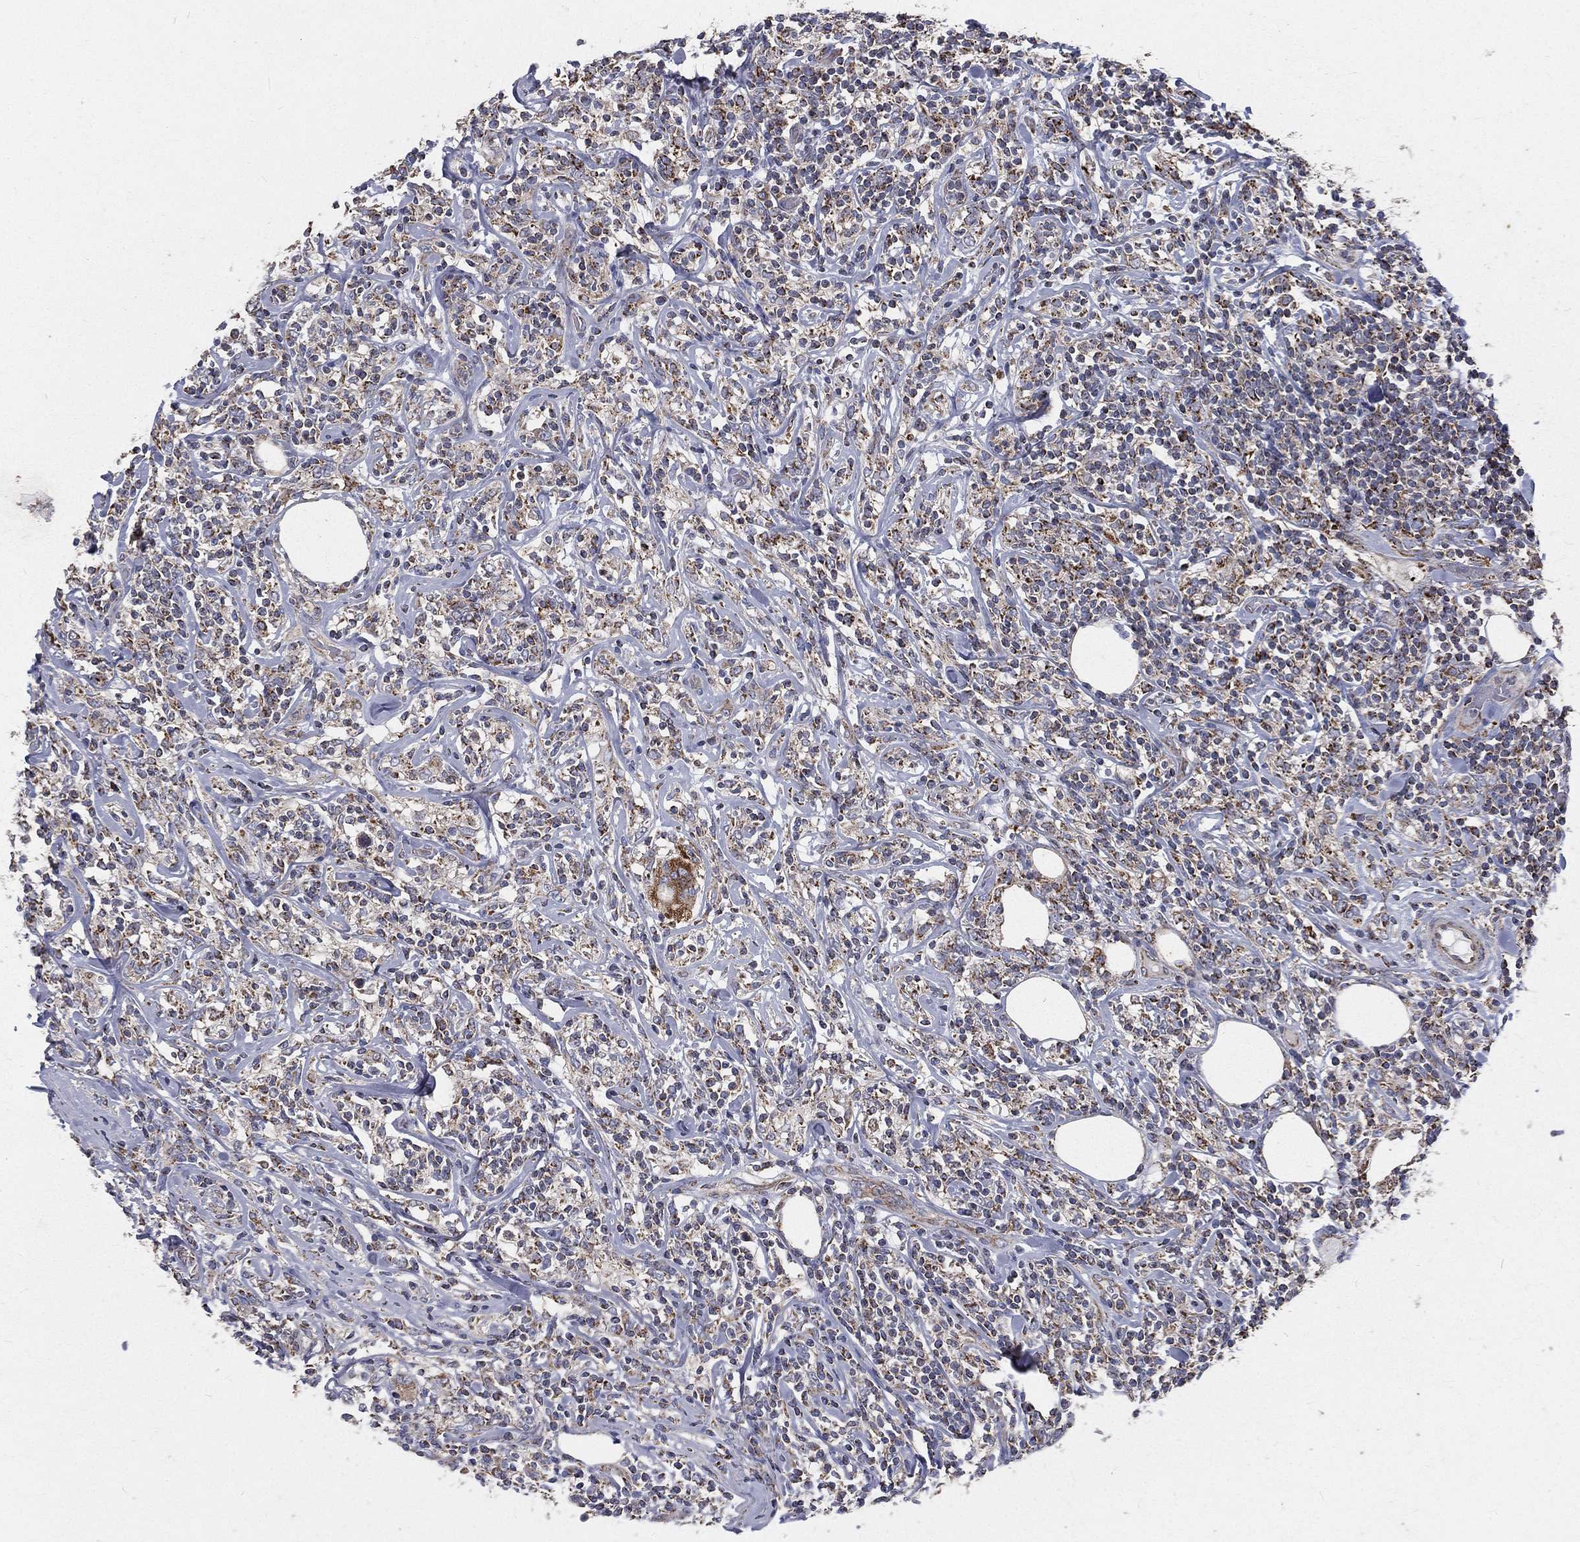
{"staining": {"intensity": "weak", "quantity": "25%-75%", "location": "cytoplasmic/membranous"}, "tissue": "lymphoma", "cell_type": "Tumor cells", "image_type": "cancer", "snomed": [{"axis": "morphology", "description": "Malignant lymphoma, non-Hodgkin's type, High grade"}, {"axis": "topography", "description": "Lymph node"}], "caption": "Lymphoma was stained to show a protein in brown. There is low levels of weak cytoplasmic/membranous positivity in about 25%-75% of tumor cells.", "gene": "HADH", "patient": {"sex": "female", "age": 84}}